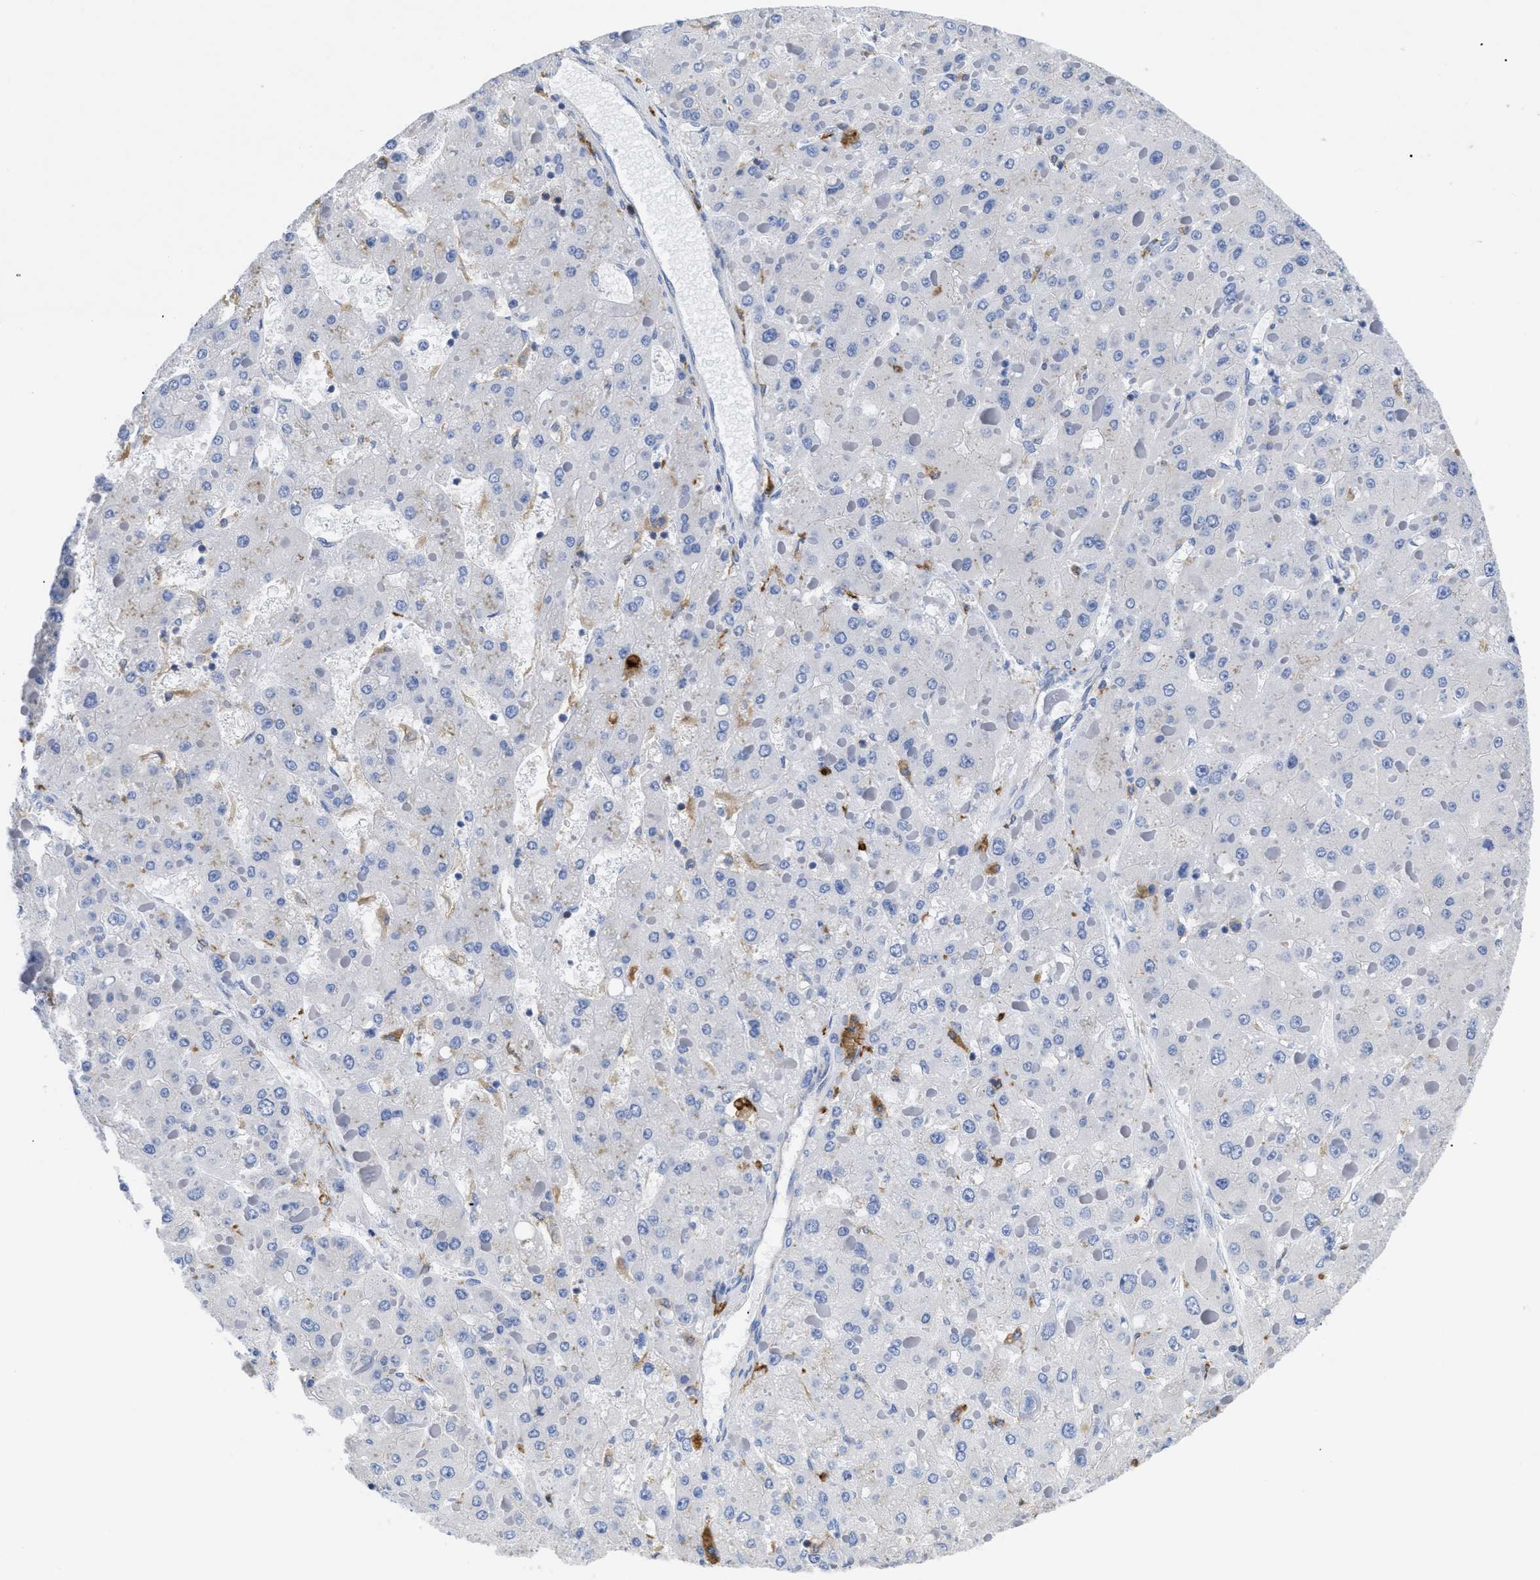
{"staining": {"intensity": "negative", "quantity": "none", "location": "none"}, "tissue": "liver cancer", "cell_type": "Tumor cells", "image_type": "cancer", "snomed": [{"axis": "morphology", "description": "Carcinoma, Hepatocellular, NOS"}, {"axis": "topography", "description": "Liver"}], "caption": "Immunohistochemistry (IHC) photomicrograph of neoplastic tissue: human liver hepatocellular carcinoma stained with DAB displays no significant protein expression in tumor cells. (DAB (3,3'-diaminobenzidine) immunohistochemistry visualized using brightfield microscopy, high magnification).", "gene": "HLA-DPA1", "patient": {"sex": "female", "age": 73}}